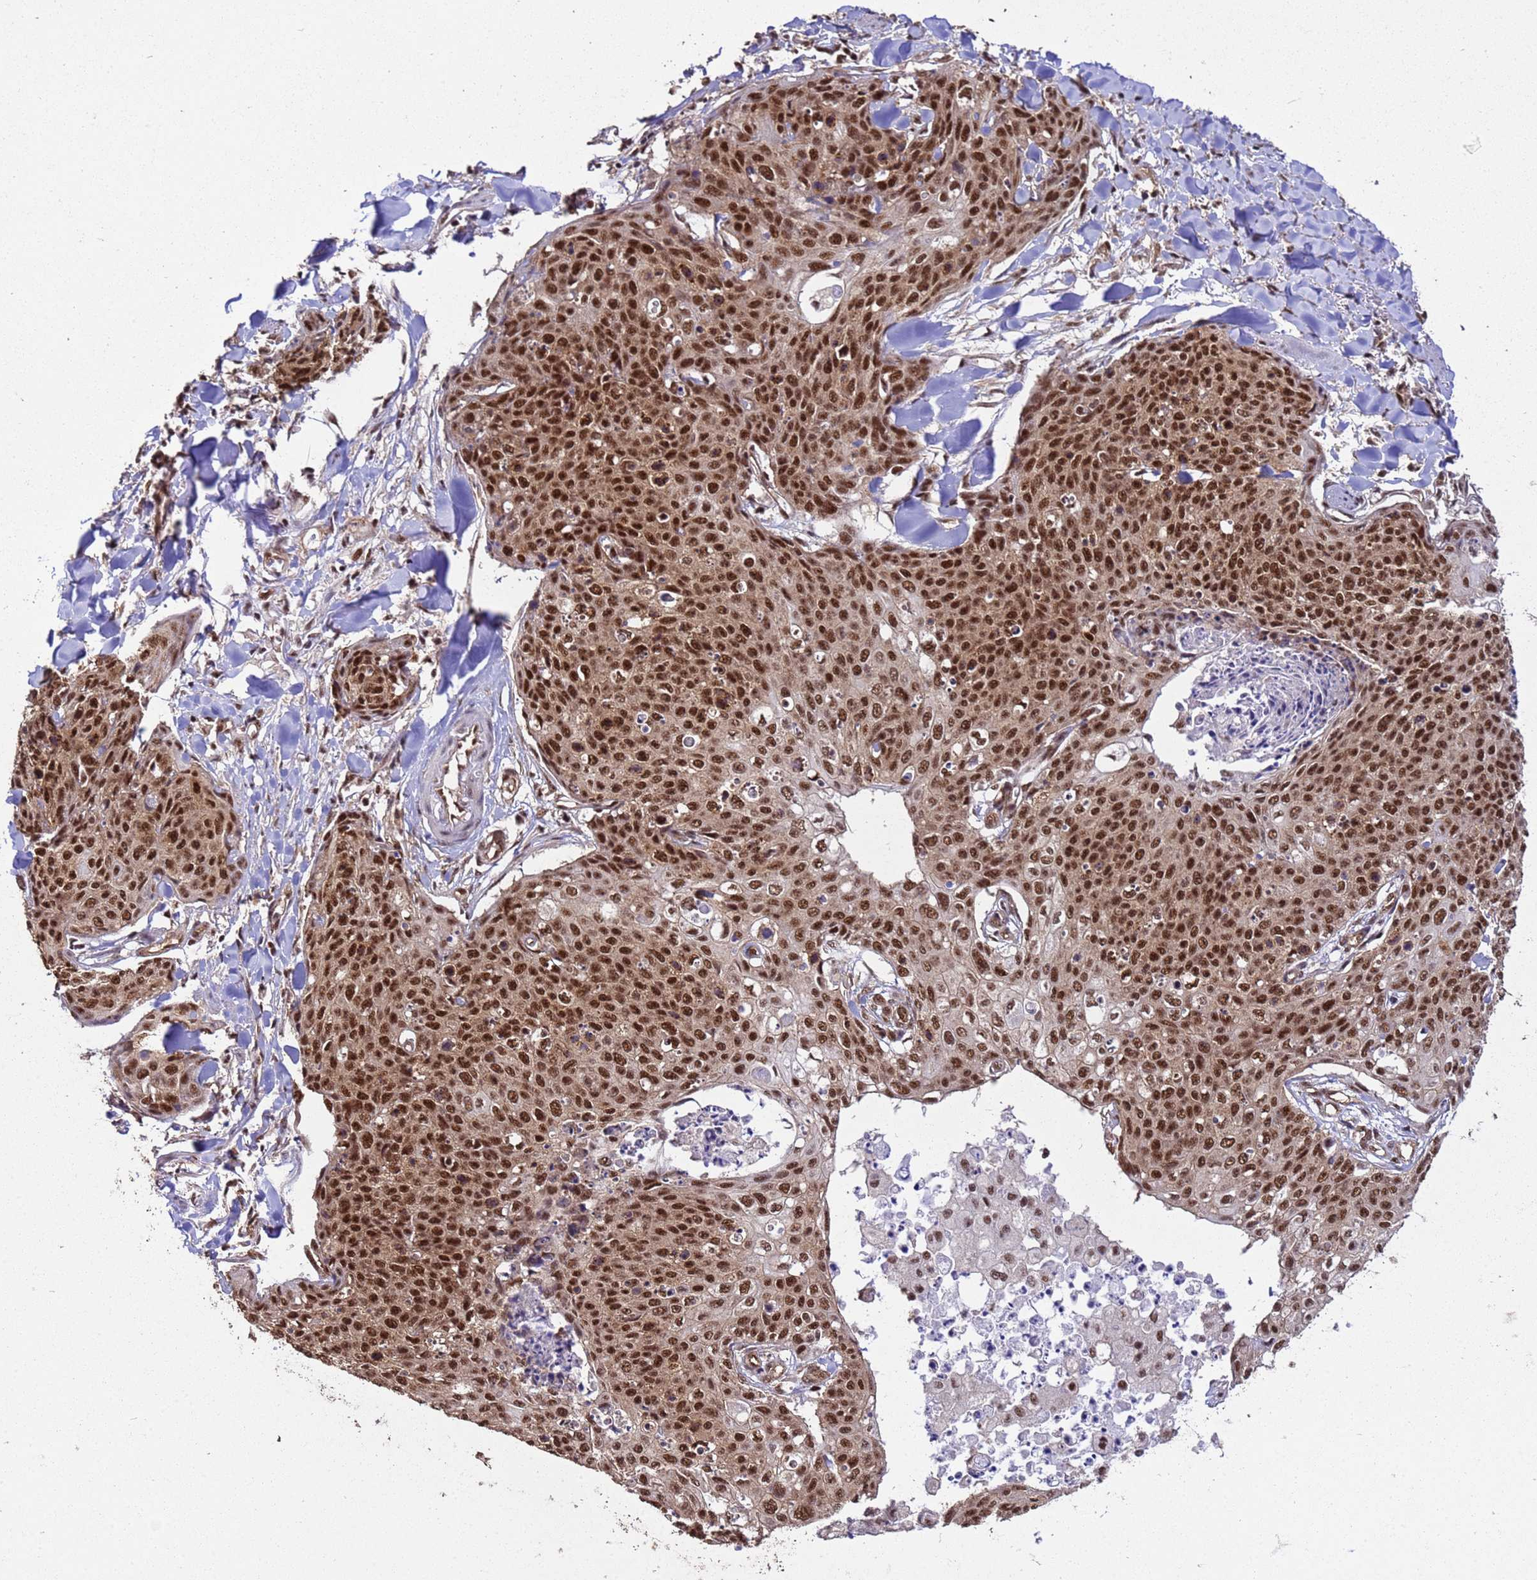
{"staining": {"intensity": "strong", "quantity": ">75%", "location": "nuclear"}, "tissue": "skin cancer", "cell_type": "Tumor cells", "image_type": "cancer", "snomed": [{"axis": "morphology", "description": "Squamous cell carcinoma, NOS"}, {"axis": "topography", "description": "Skin"}, {"axis": "topography", "description": "Vulva"}], "caption": "Skin squamous cell carcinoma tissue exhibits strong nuclear staining in approximately >75% of tumor cells, visualized by immunohistochemistry.", "gene": "SYF2", "patient": {"sex": "female", "age": 85}}